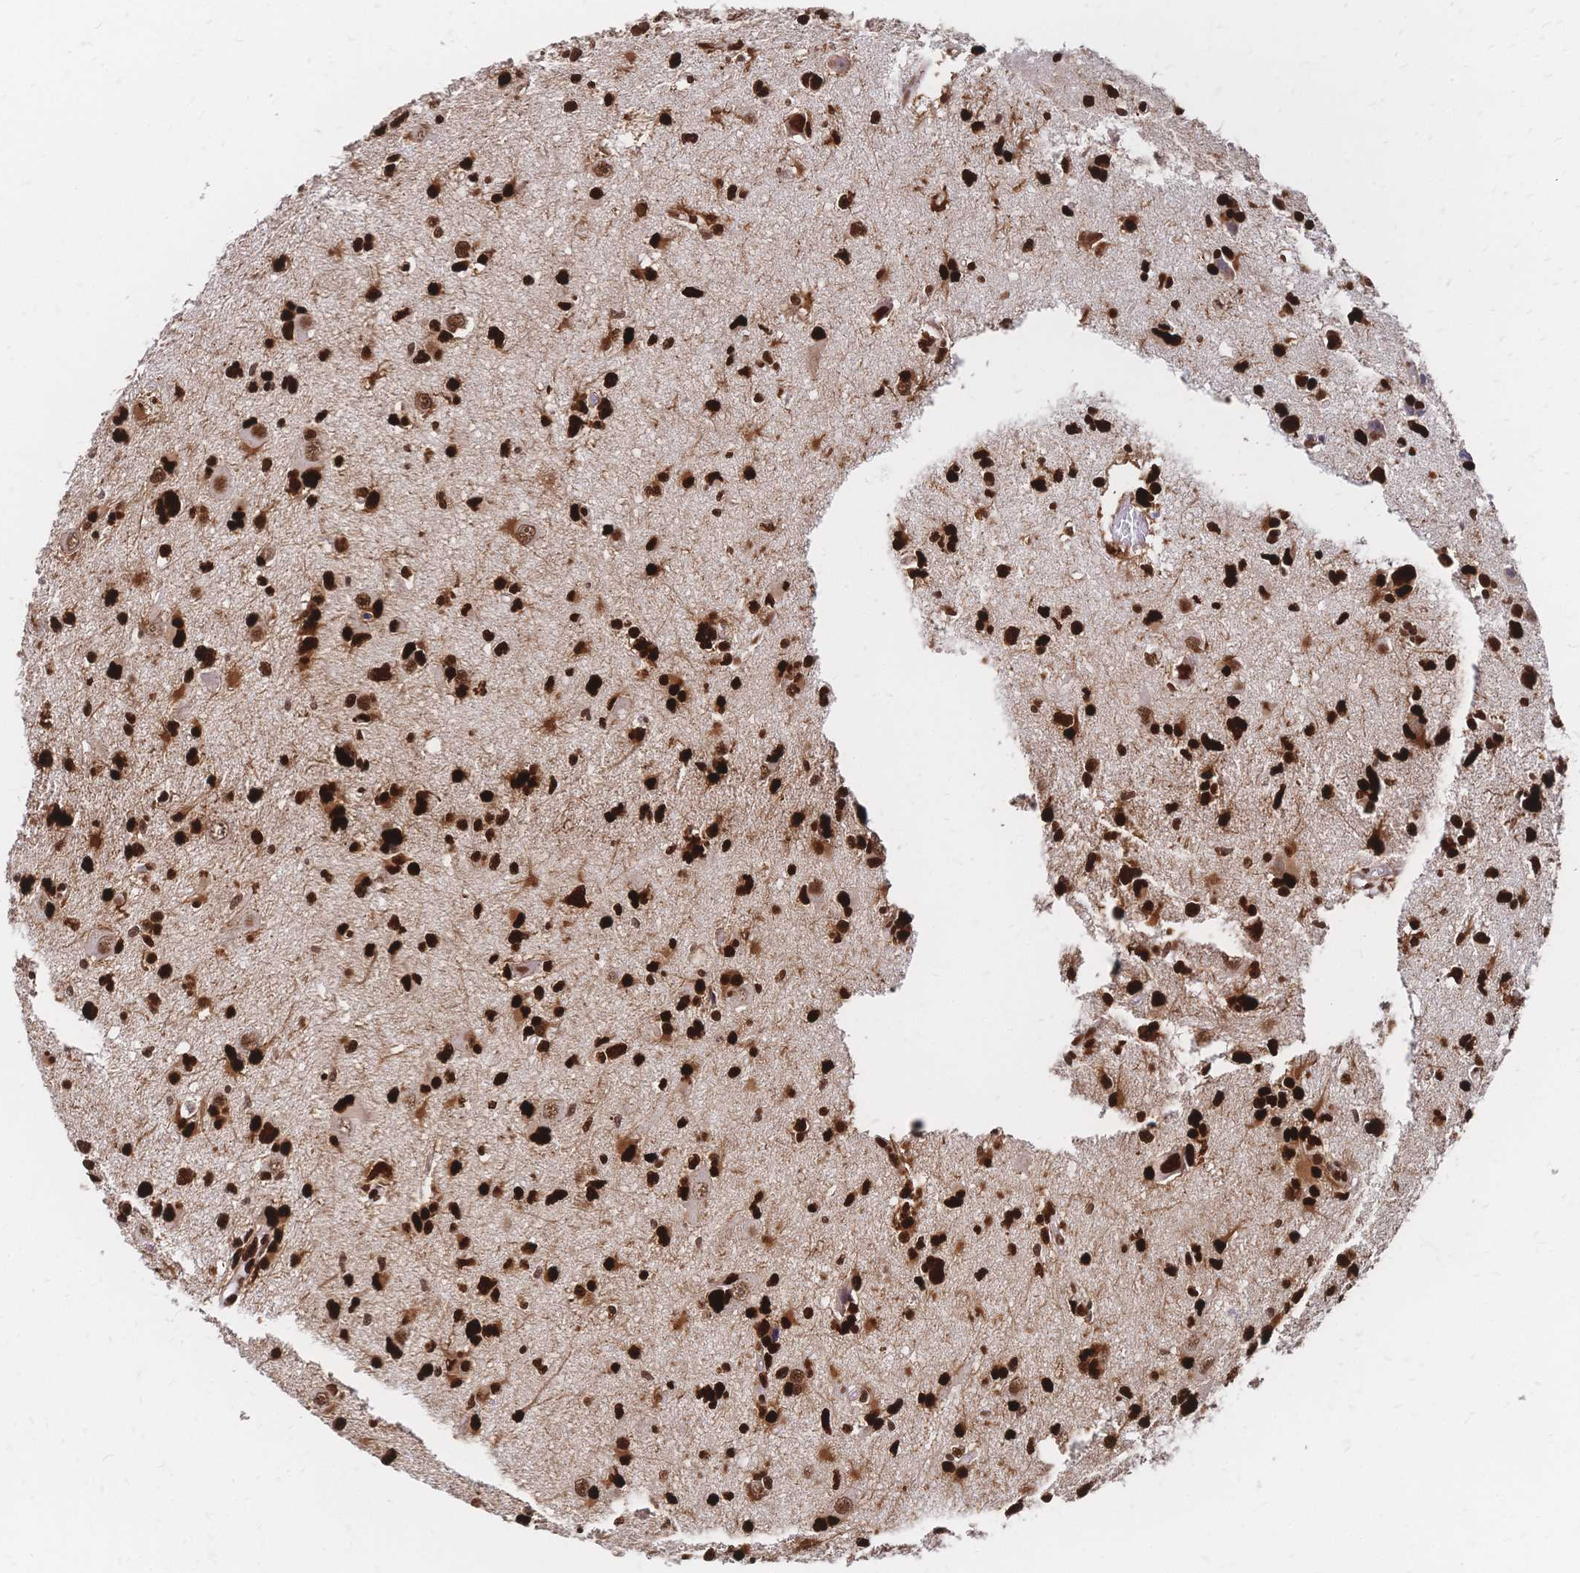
{"staining": {"intensity": "strong", "quantity": ">75%", "location": "nuclear"}, "tissue": "glioma", "cell_type": "Tumor cells", "image_type": "cancer", "snomed": [{"axis": "morphology", "description": "Glioma, malignant, High grade"}, {"axis": "topography", "description": "Brain"}], "caption": "Approximately >75% of tumor cells in high-grade glioma (malignant) exhibit strong nuclear protein staining as visualized by brown immunohistochemical staining.", "gene": "HDGF", "patient": {"sex": "male", "age": 23}}